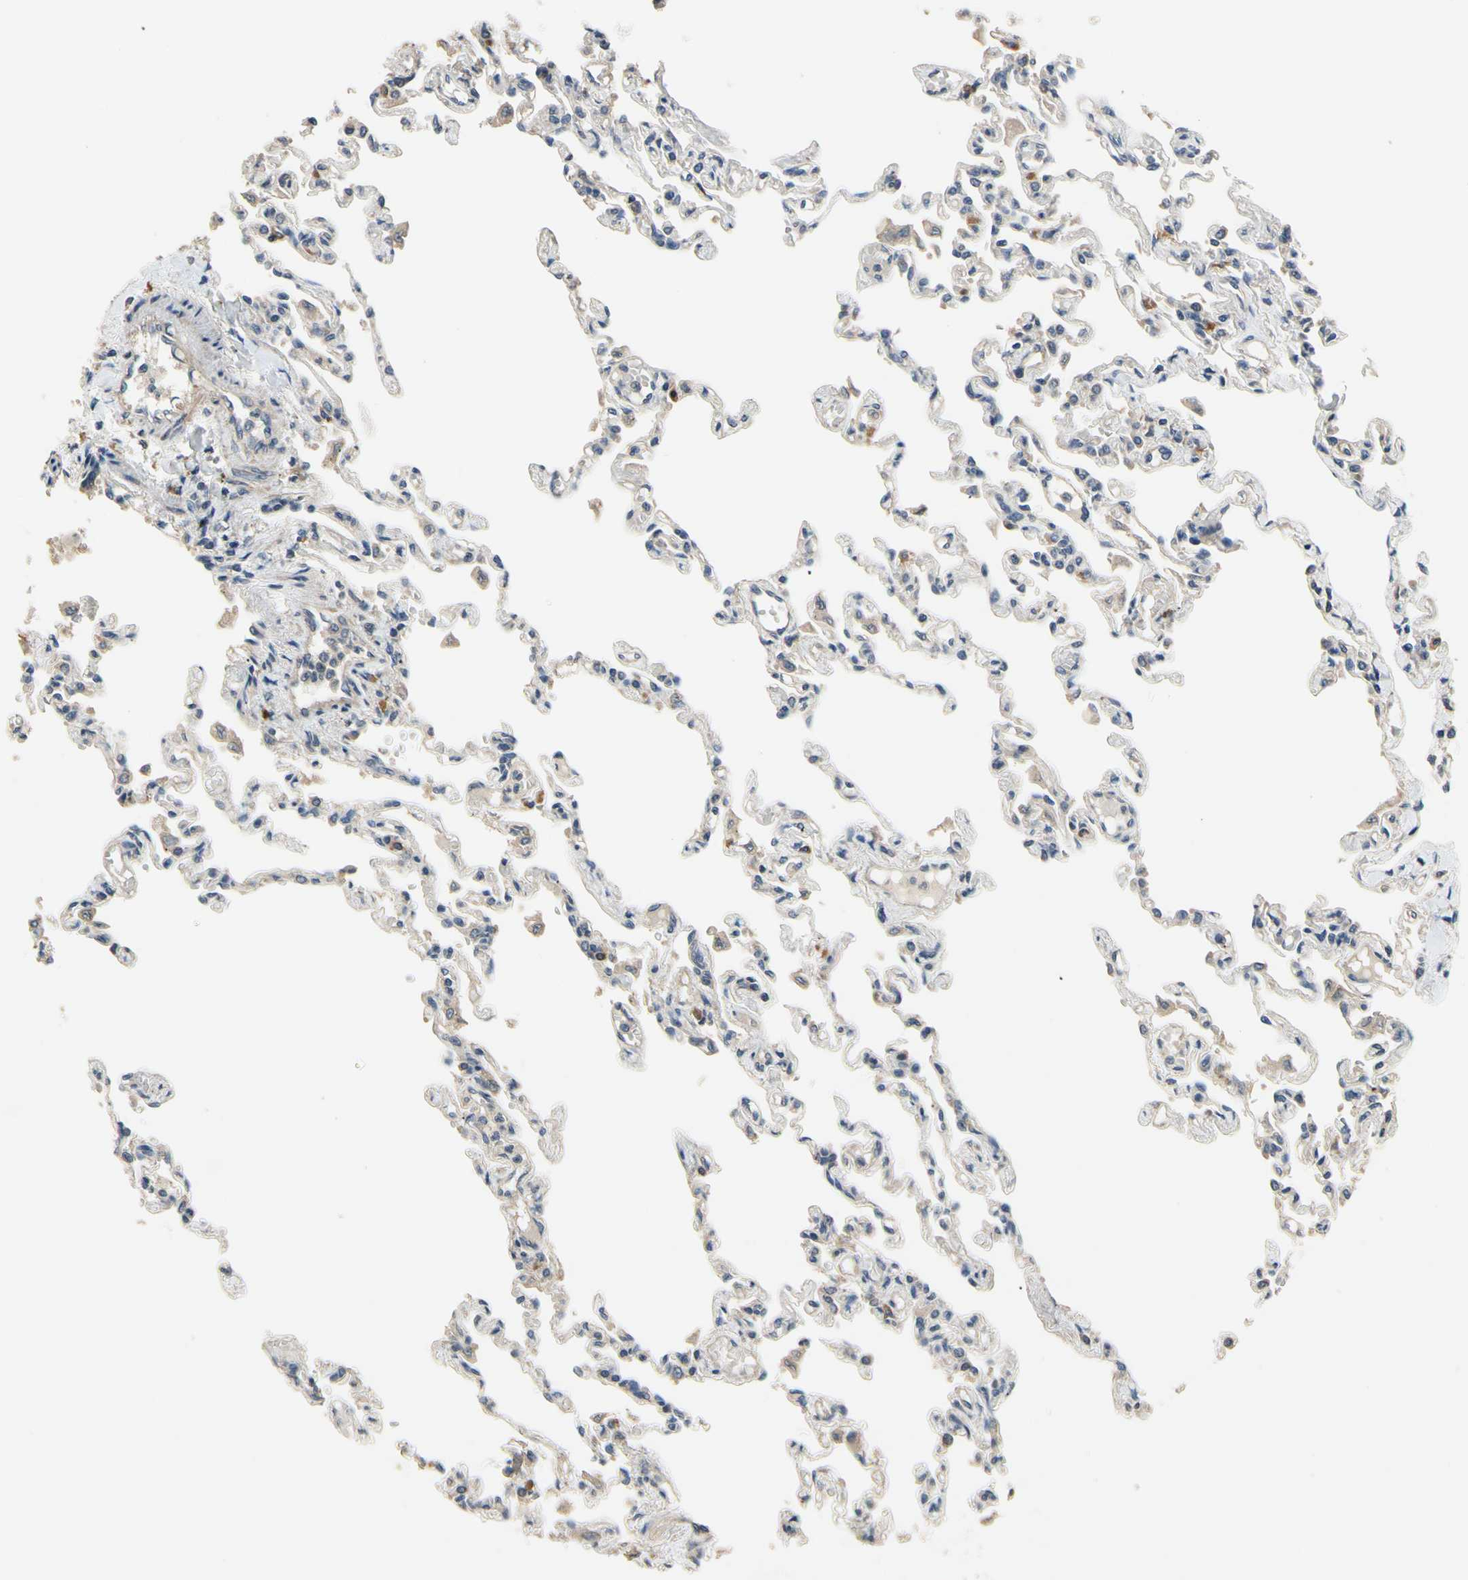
{"staining": {"intensity": "weak", "quantity": "<25%", "location": "cytoplasmic/membranous"}, "tissue": "lung", "cell_type": "Alveolar cells", "image_type": "normal", "snomed": [{"axis": "morphology", "description": "Normal tissue, NOS"}, {"axis": "topography", "description": "Lung"}], "caption": "Normal lung was stained to show a protein in brown. There is no significant expression in alveolar cells.", "gene": "ALKBH3", "patient": {"sex": "male", "age": 21}}